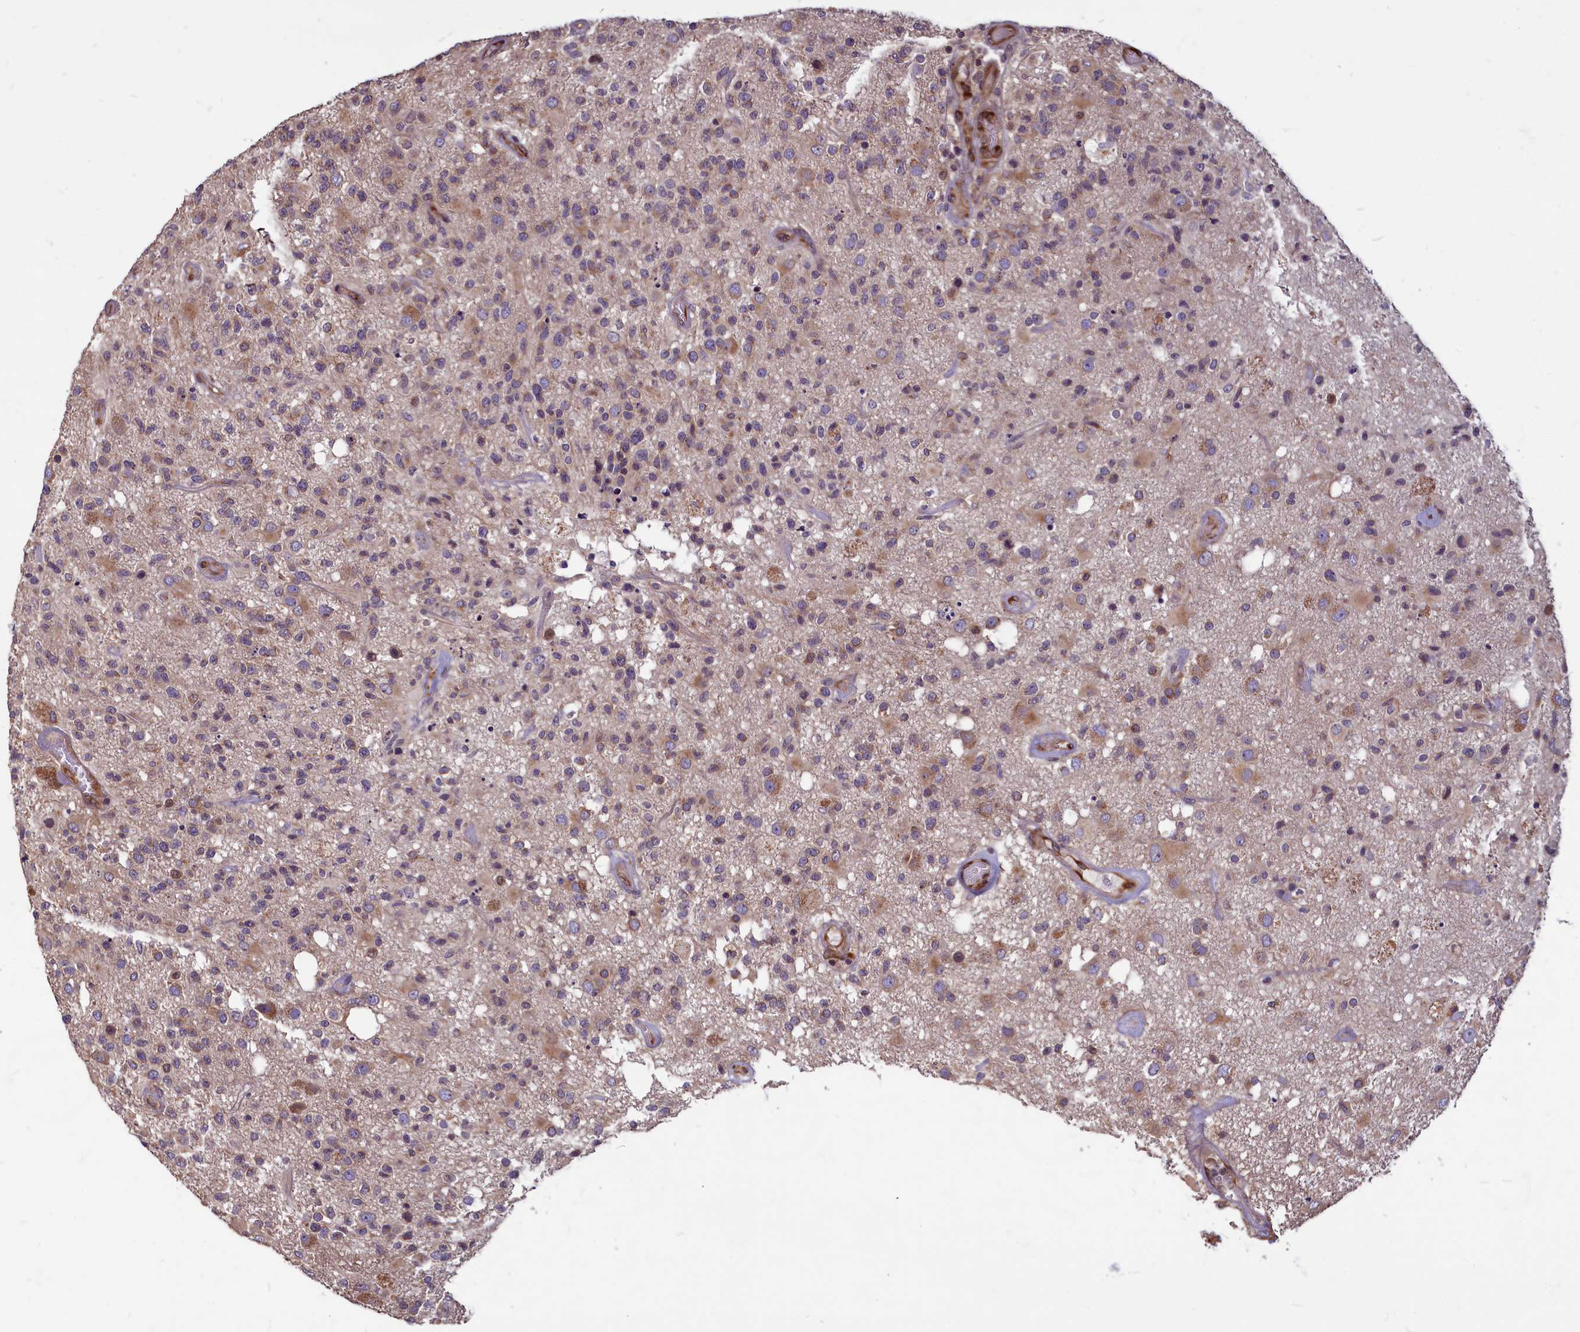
{"staining": {"intensity": "moderate", "quantity": "25%-75%", "location": "cytoplasmic/membranous"}, "tissue": "glioma", "cell_type": "Tumor cells", "image_type": "cancer", "snomed": [{"axis": "morphology", "description": "Glioma, malignant, High grade"}, {"axis": "morphology", "description": "Glioblastoma, NOS"}, {"axis": "topography", "description": "Brain"}], "caption": "A brown stain shows moderate cytoplasmic/membranous expression of a protein in glioblastoma tumor cells.", "gene": "MYCBP", "patient": {"sex": "male", "age": 60}}